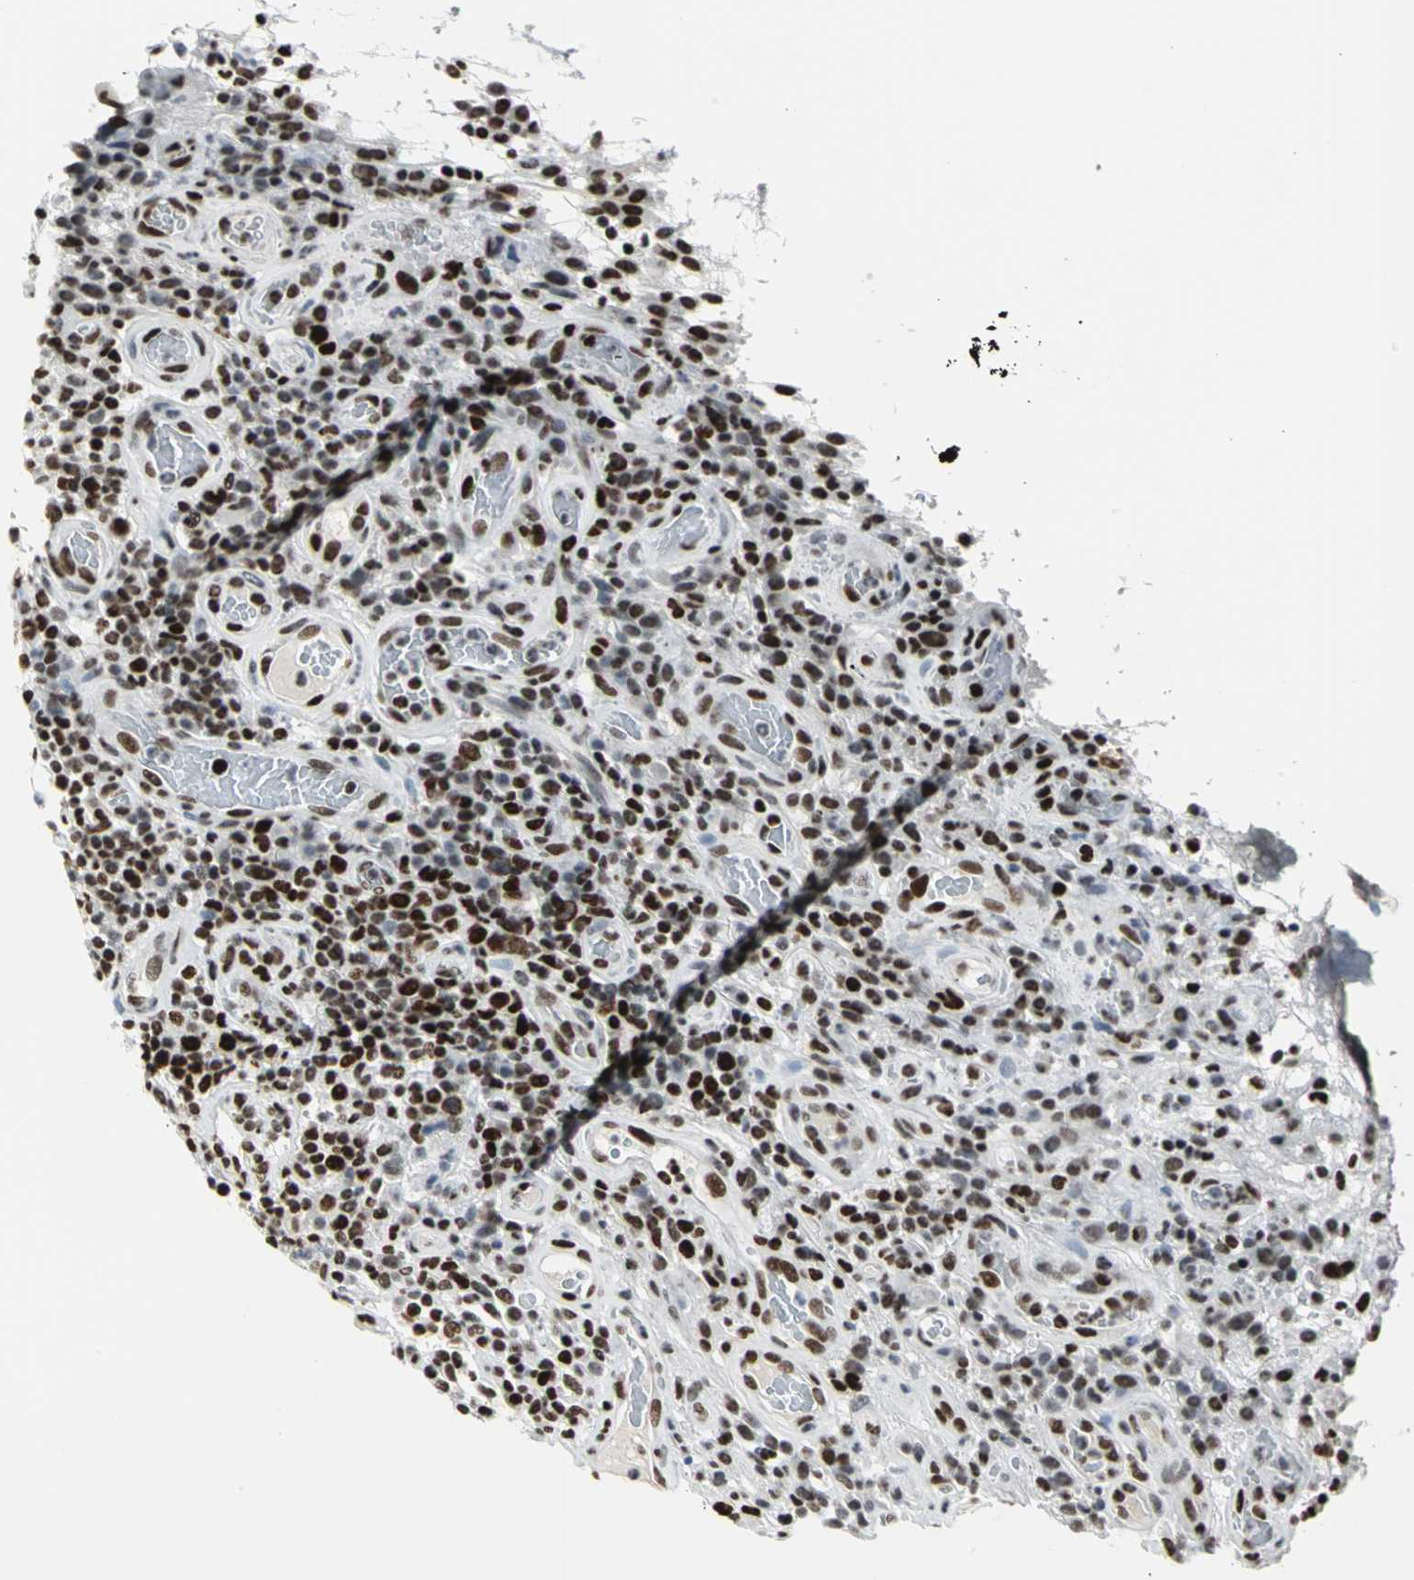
{"staining": {"intensity": "strong", "quantity": ">75%", "location": "nuclear"}, "tissue": "urothelial cancer", "cell_type": "Tumor cells", "image_type": "cancer", "snomed": [{"axis": "morphology", "description": "Urothelial carcinoma, High grade"}, {"axis": "topography", "description": "Urinary bladder"}], "caption": "Human urothelial carcinoma (high-grade) stained with a brown dye reveals strong nuclear positive positivity in about >75% of tumor cells.", "gene": "HNRNPD", "patient": {"sex": "female", "age": 64}}